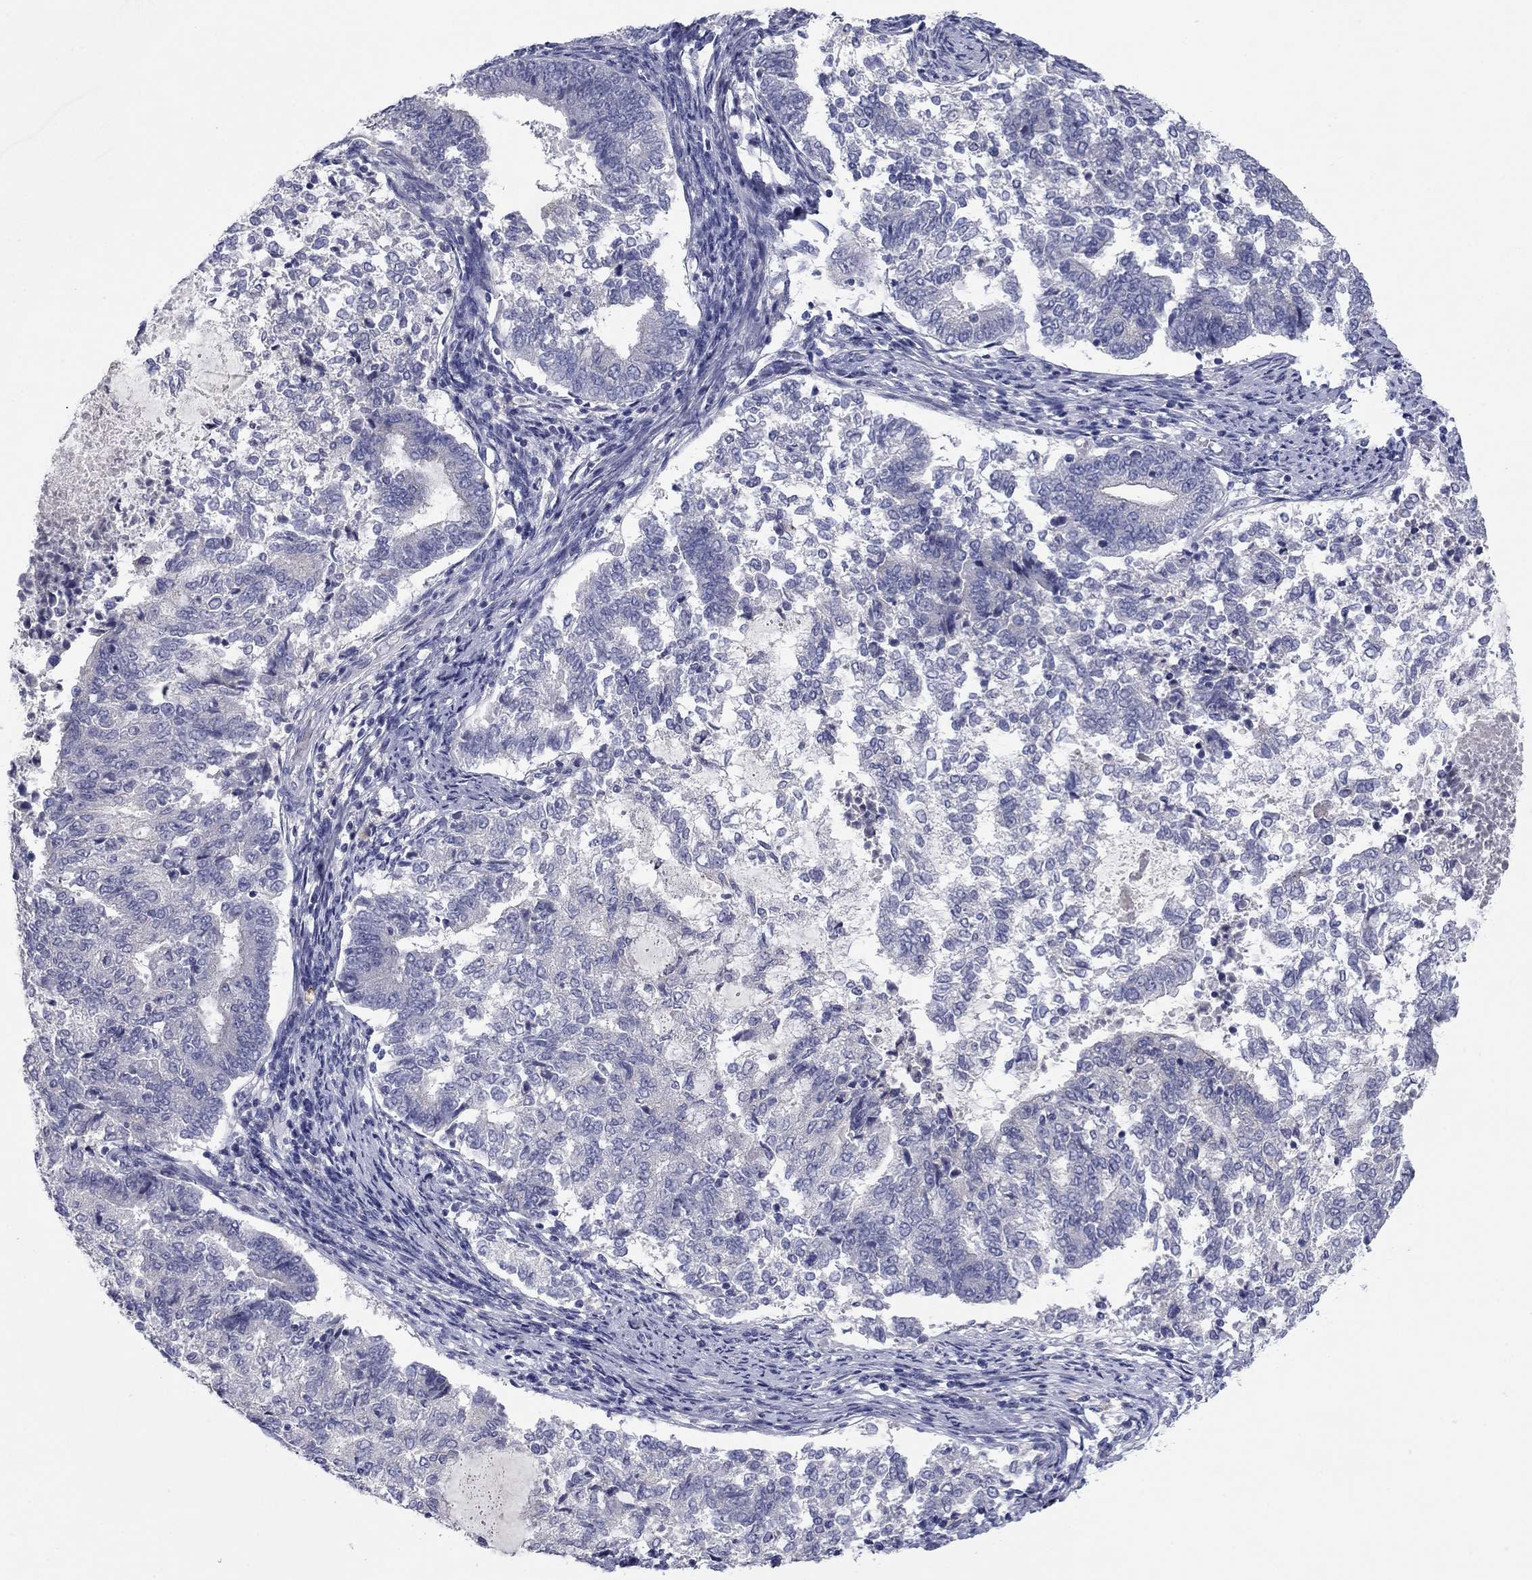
{"staining": {"intensity": "negative", "quantity": "none", "location": "none"}, "tissue": "endometrial cancer", "cell_type": "Tumor cells", "image_type": "cancer", "snomed": [{"axis": "morphology", "description": "Adenocarcinoma, NOS"}, {"axis": "topography", "description": "Endometrium"}], "caption": "This is a image of IHC staining of endometrial cancer, which shows no positivity in tumor cells.", "gene": "CNTNAP4", "patient": {"sex": "female", "age": 65}}